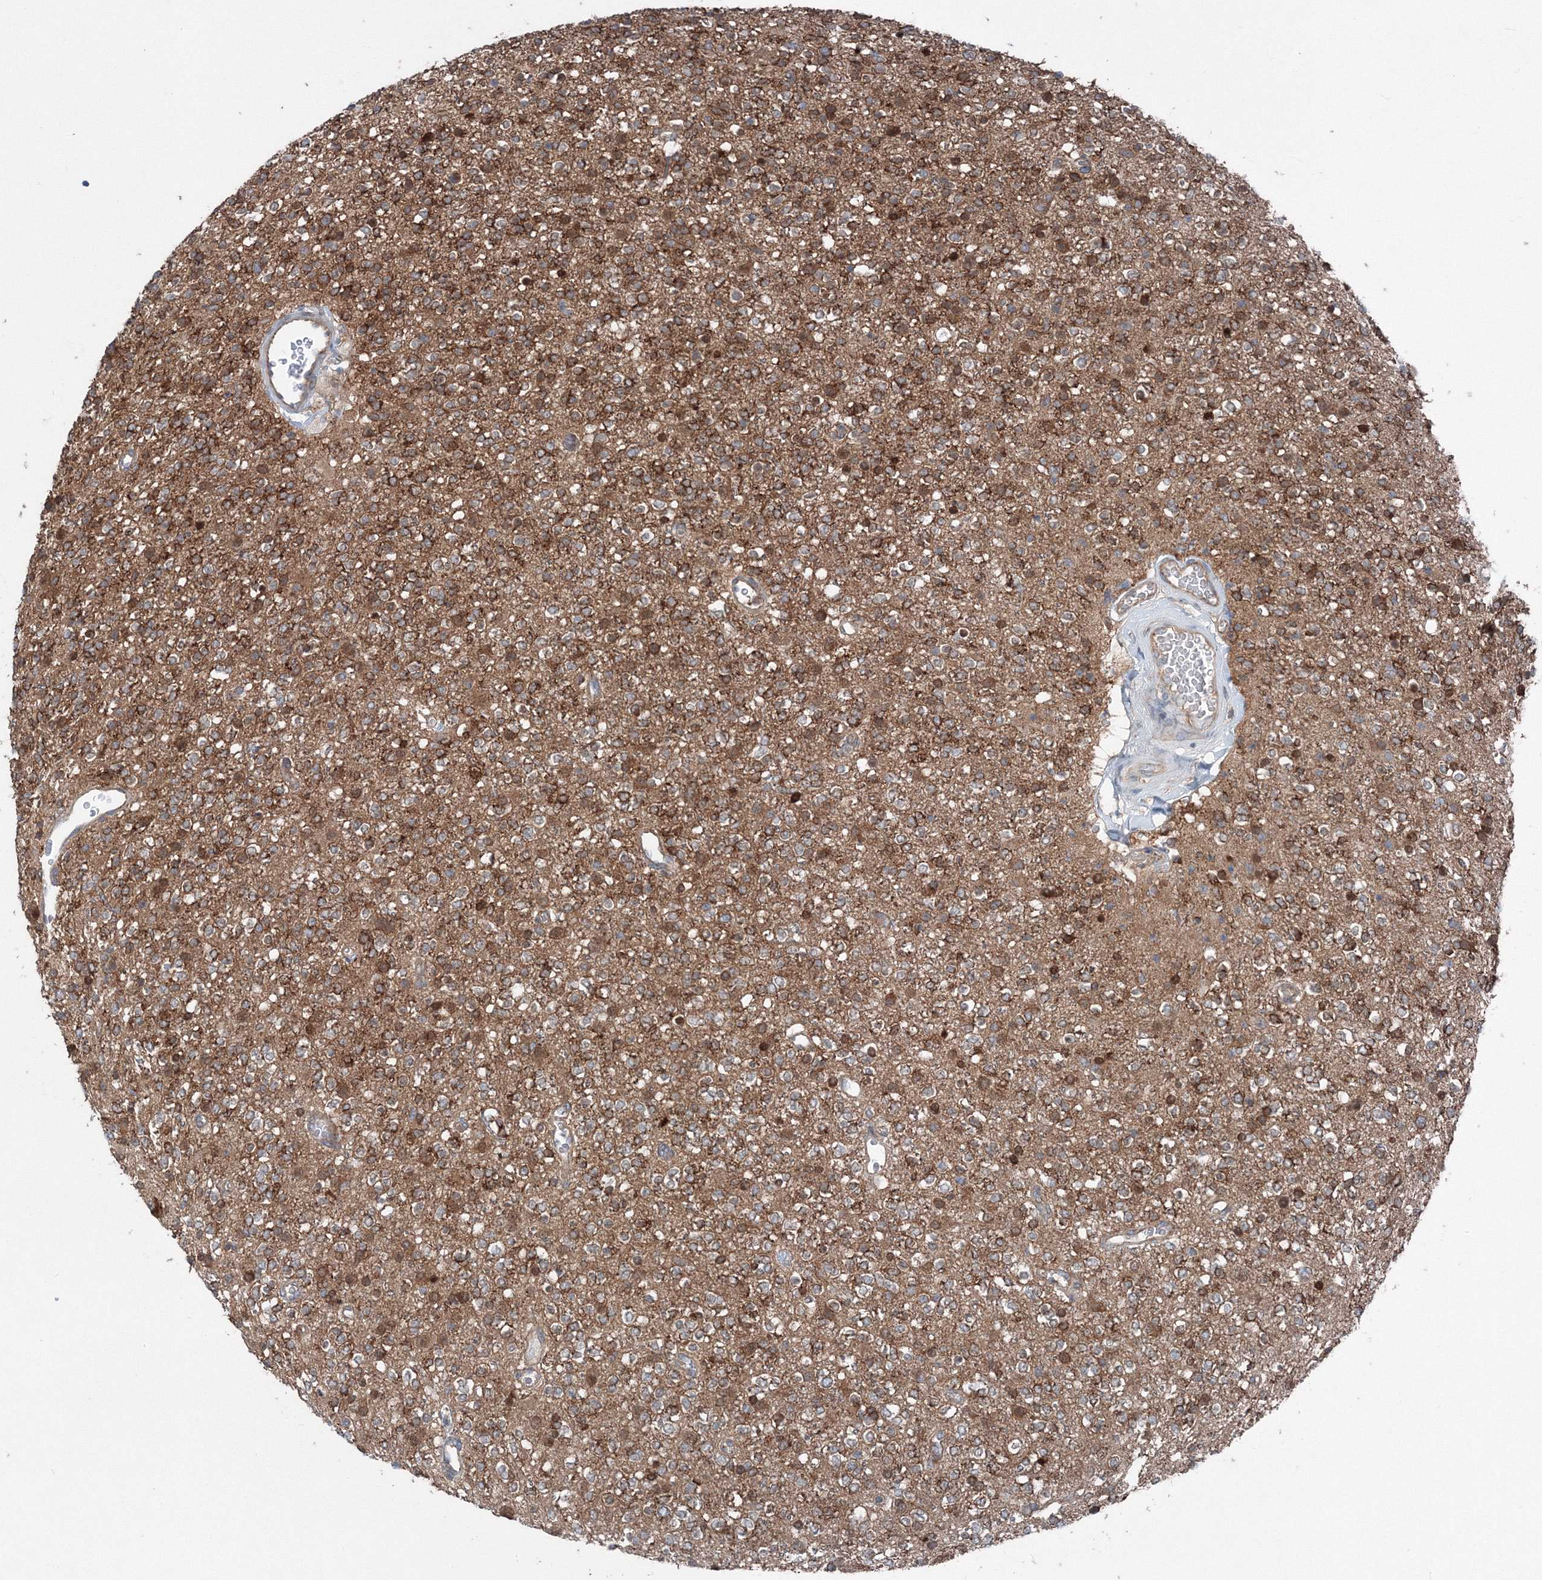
{"staining": {"intensity": "moderate", "quantity": ">75%", "location": "cytoplasmic/membranous"}, "tissue": "glioma", "cell_type": "Tumor cells", "image_type": "cancer", "snomed": [{"axis": "morphology", "description": "Glioma, malignant, High grade"}, {"axis": "topography", "description": "Brain"}], "caption": "Immunohistochemistry (IHC) image of human glioma stained for a protein (brown), which reveals medium levels of moderate cytoplasmic/membranous staining in about >75% of tumor cells.", "gene": "TPRKB", "patient": {"sex": "male", "age": 34}}